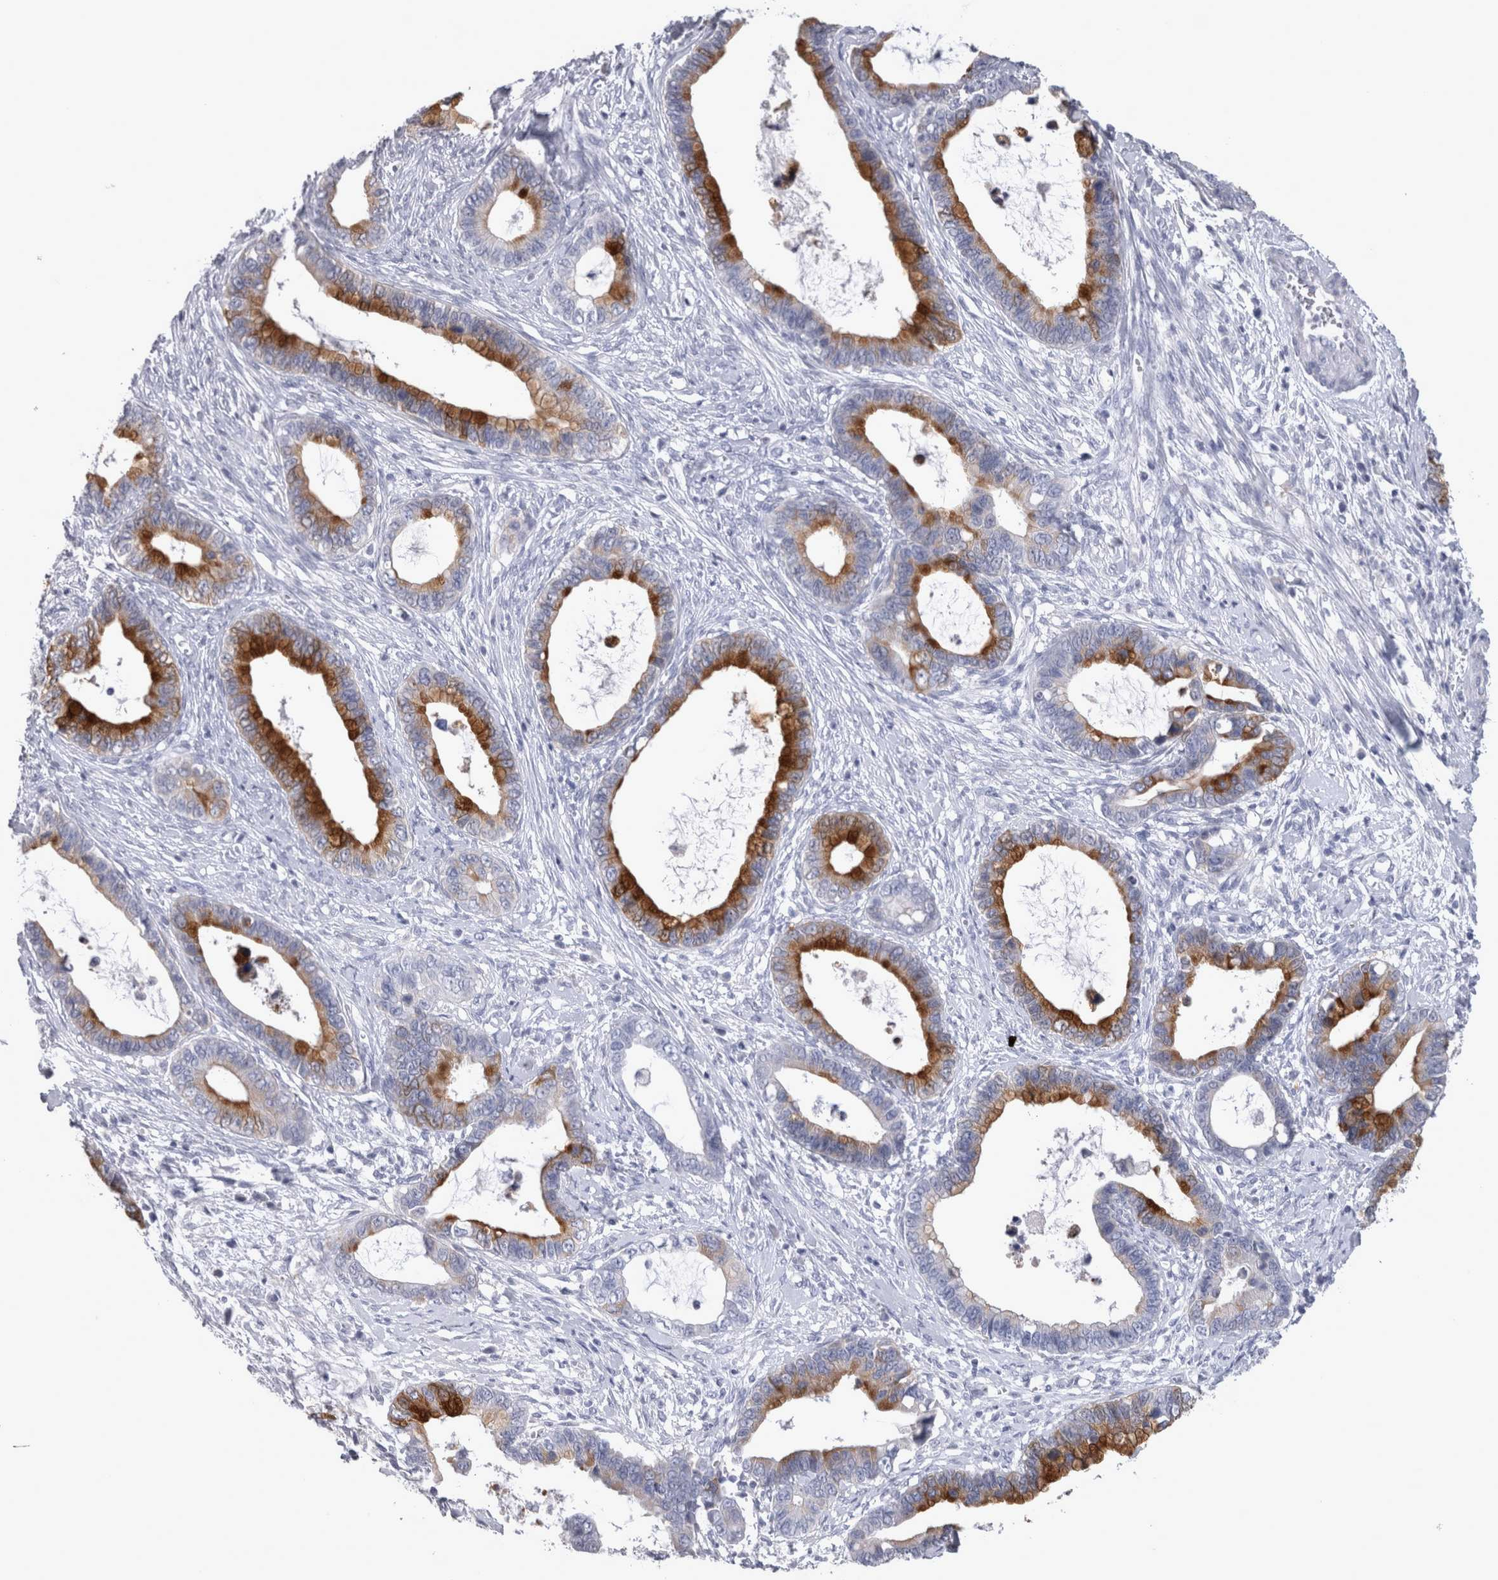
{"staining": {"intensity": "strong", "quantity": ">75%", "location": "cytoplasmic/membranous"}, "tissue": "cervical cancer", "cell_type": "Tumor cells", "image_type": "cancer", "snomed": [{"axis": "morphology", "description": "Adenocarcinoma, NOS"}, {"axis": "topography", "description": "Cervix"}], "caption": "Strong cytoplasmic/membranous expression for a protein is identified in about >75% of tumor cells of cervical adenocarcinoma using immunohistochemistry.", "gene": "MSMB", "patient": {"sex": "female", "age": 44}}